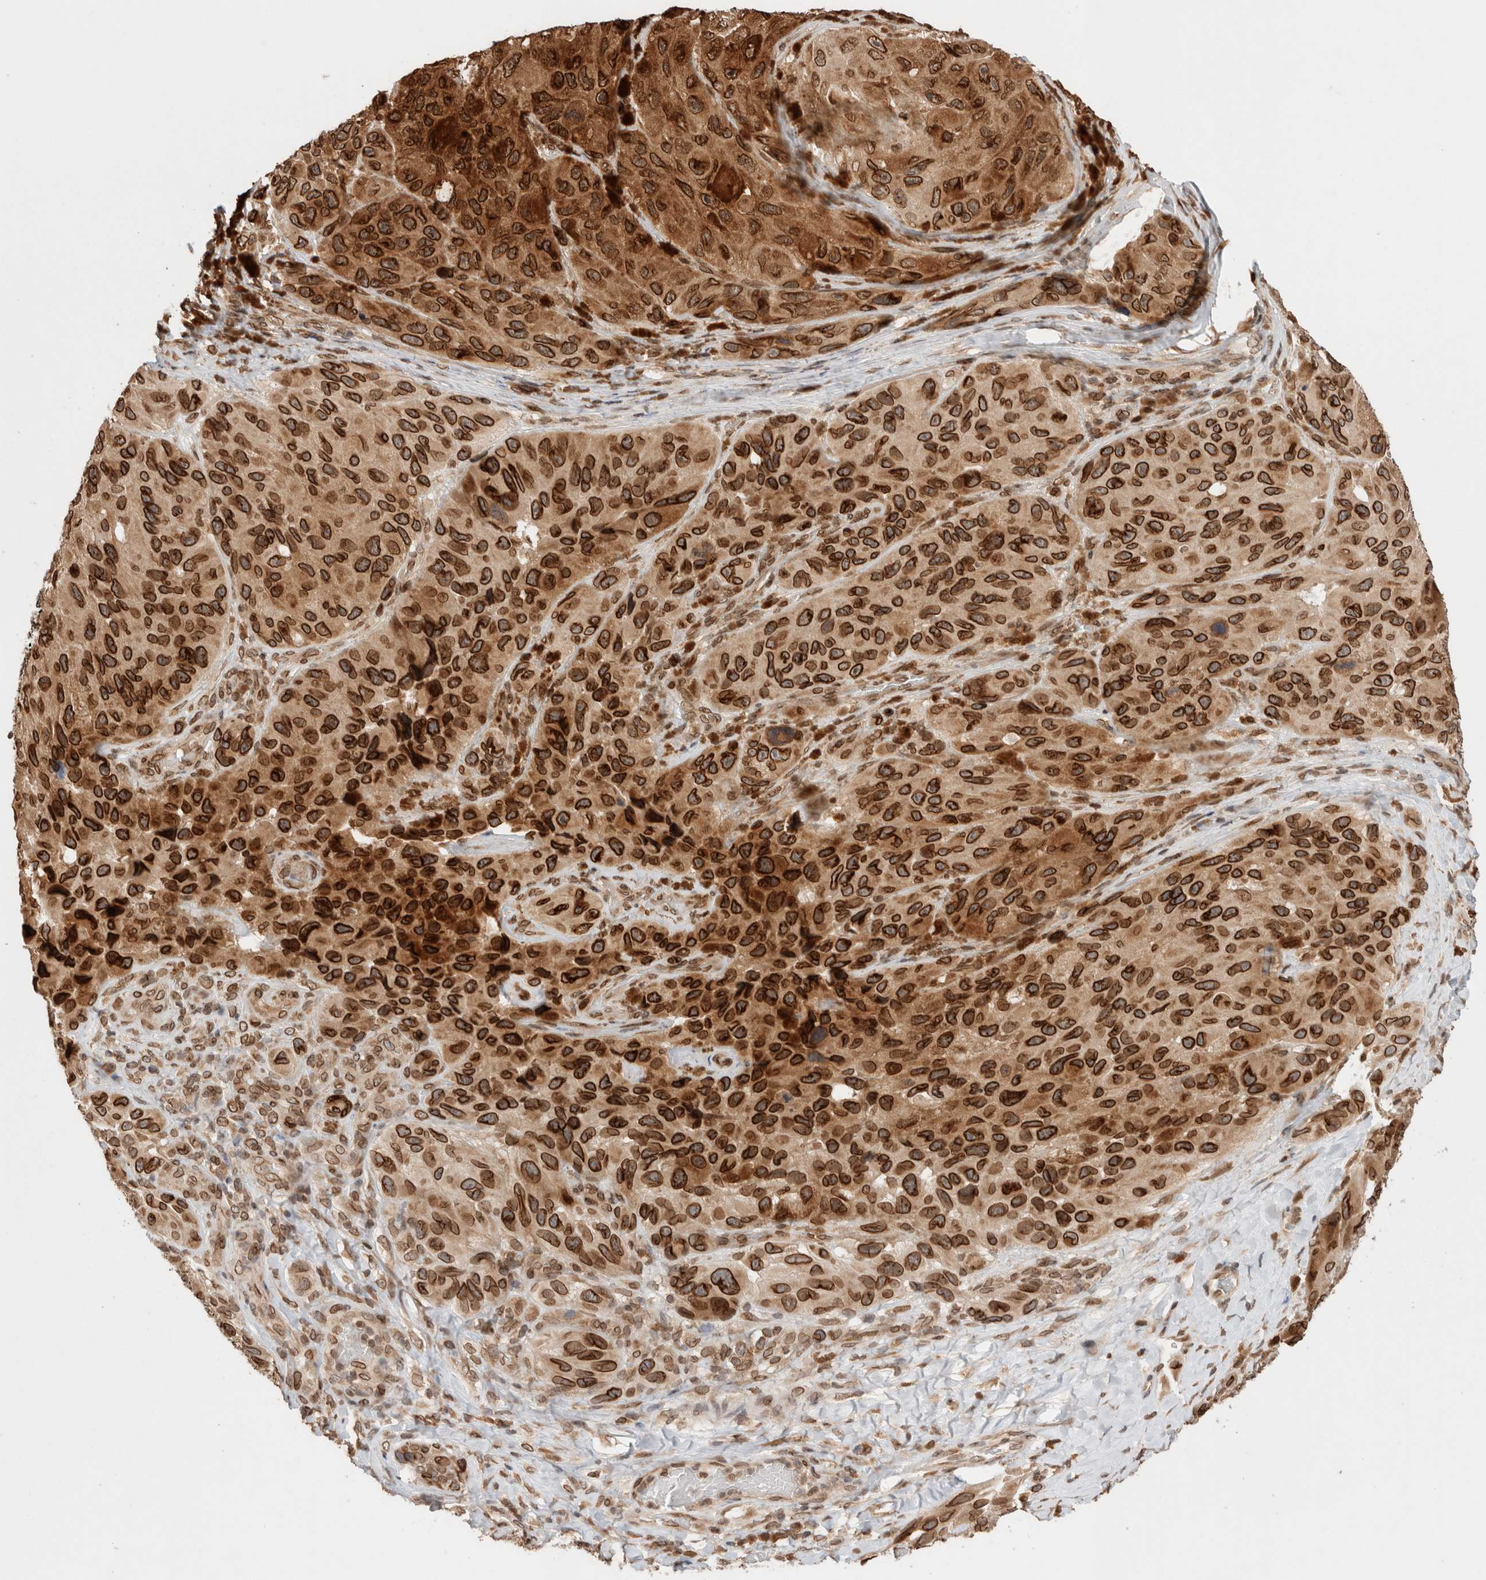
{"staining": {"intensity": "strong", "quantity": ">75%", "location": "cytoplasmic/membranous,nuclear"}, "tissue": "melanoma", "cell_type": "Tumor cells", "image_type": "cancer", "snomed": [{"axis": "morphology", "description": "Malignant melanoma, NOS"}, {"axis": "topography", "description": "Skin"}], "caption": "Immunohistochemistry micrograph of neoplastic tissue: melanoma stained using immunohistochemistry exhibits high levels of strong protein expression localized specifically in the cytoplasmic/membranous and nuclear of tumor cells, appearing as a cytoplasmic/membranous and nuclear brown color.", "gene": "TPR", "patient": {"sex": "female", "age": 73}}